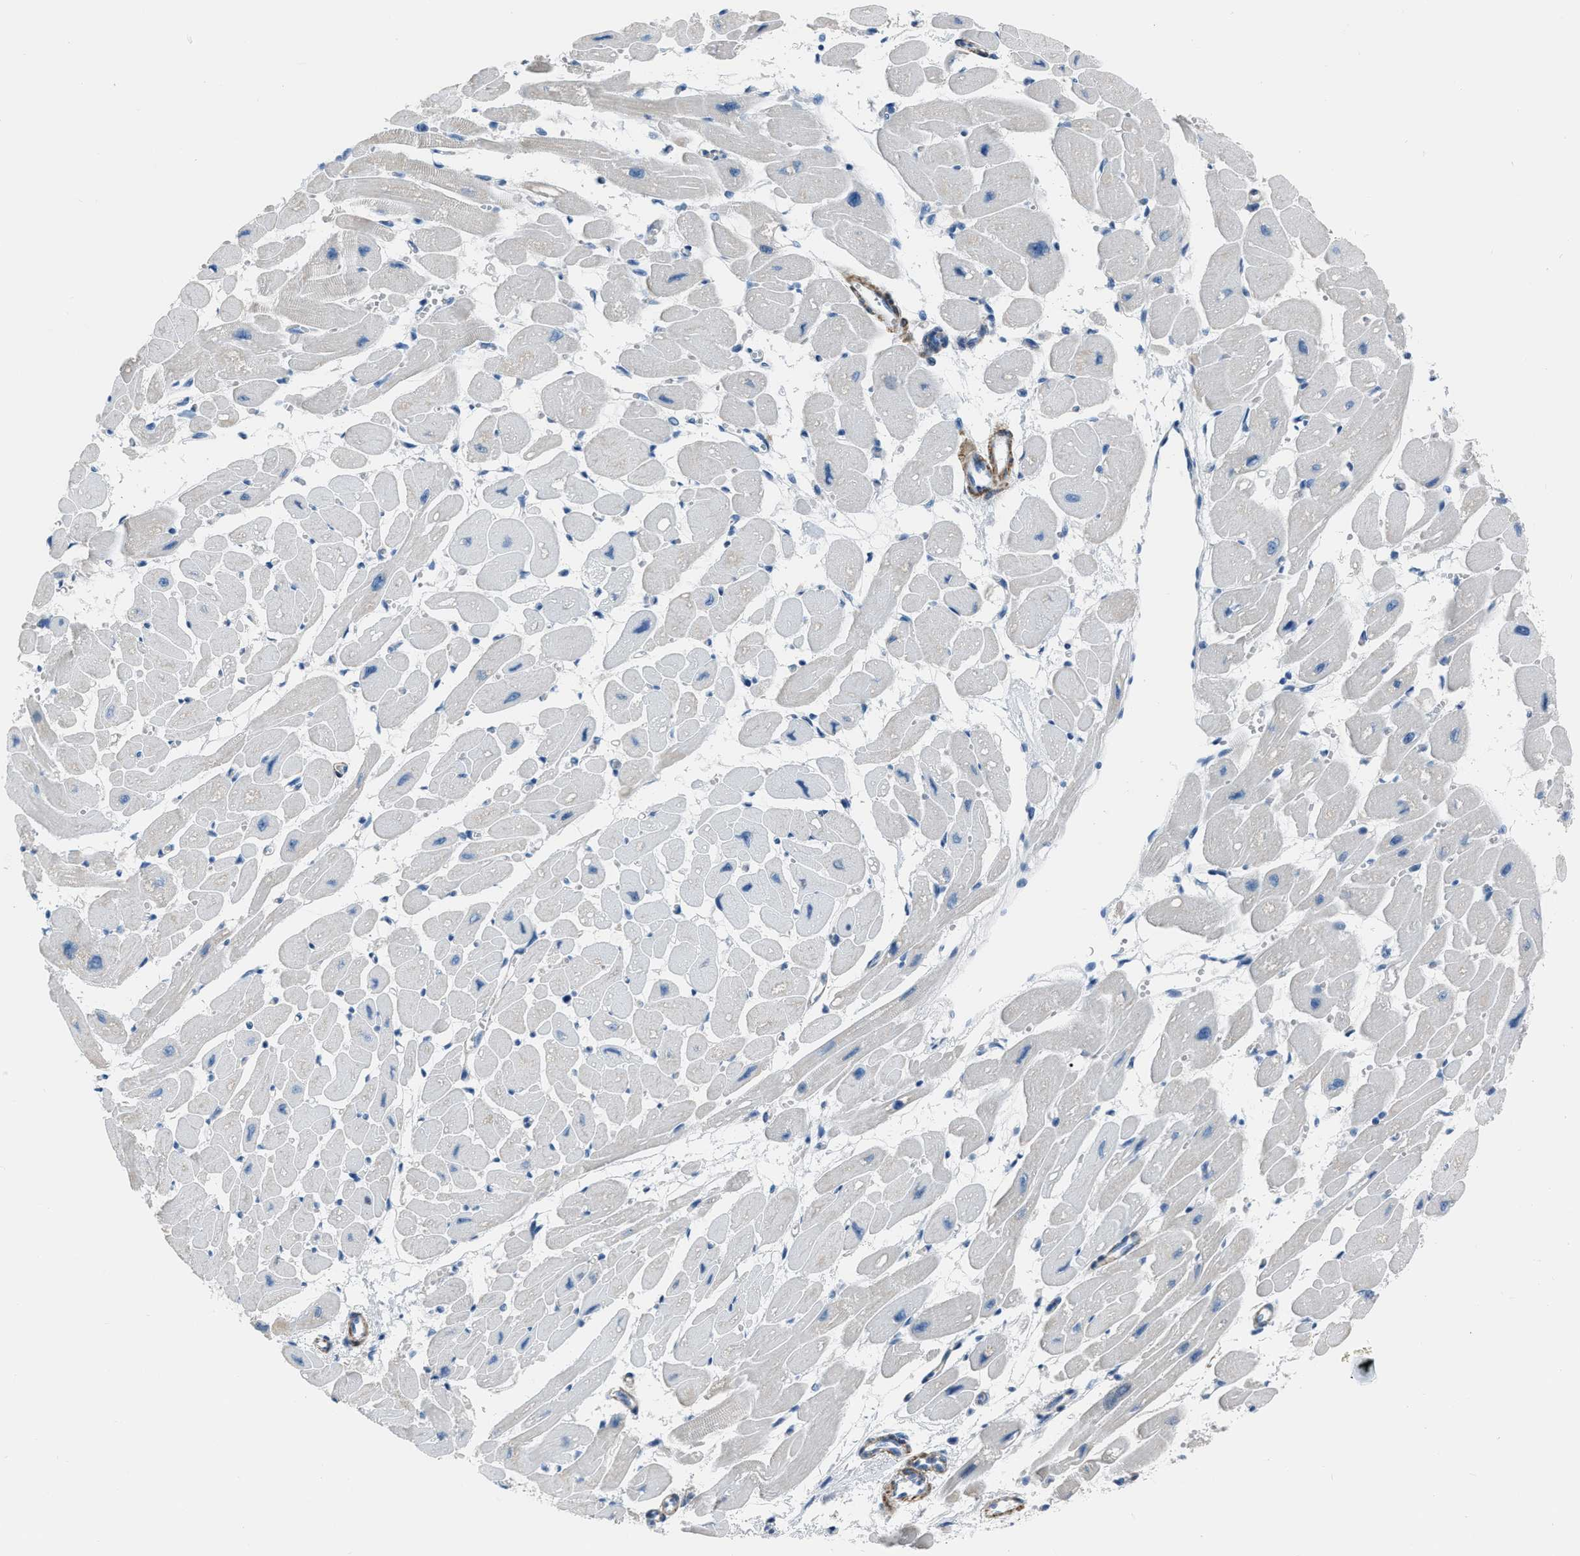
{"staining": {"intensity": "negative", "quantity": "none", "location": "none"}, "tissue": "heart muscle", "cell_type": "Cardiomyocytes", "image_type": "normal", "snomed": [{"axis": "morphology", "description": "Normal tissue, NOS"}, {"axis": "topography", "description": "Heart"}], "caption": "Photomicrograph shows no protein expression in cardiomyocytes of benign heart muscle.", "gene": "SPATC1L", "patient": {"sex": "female", "age": 54}}